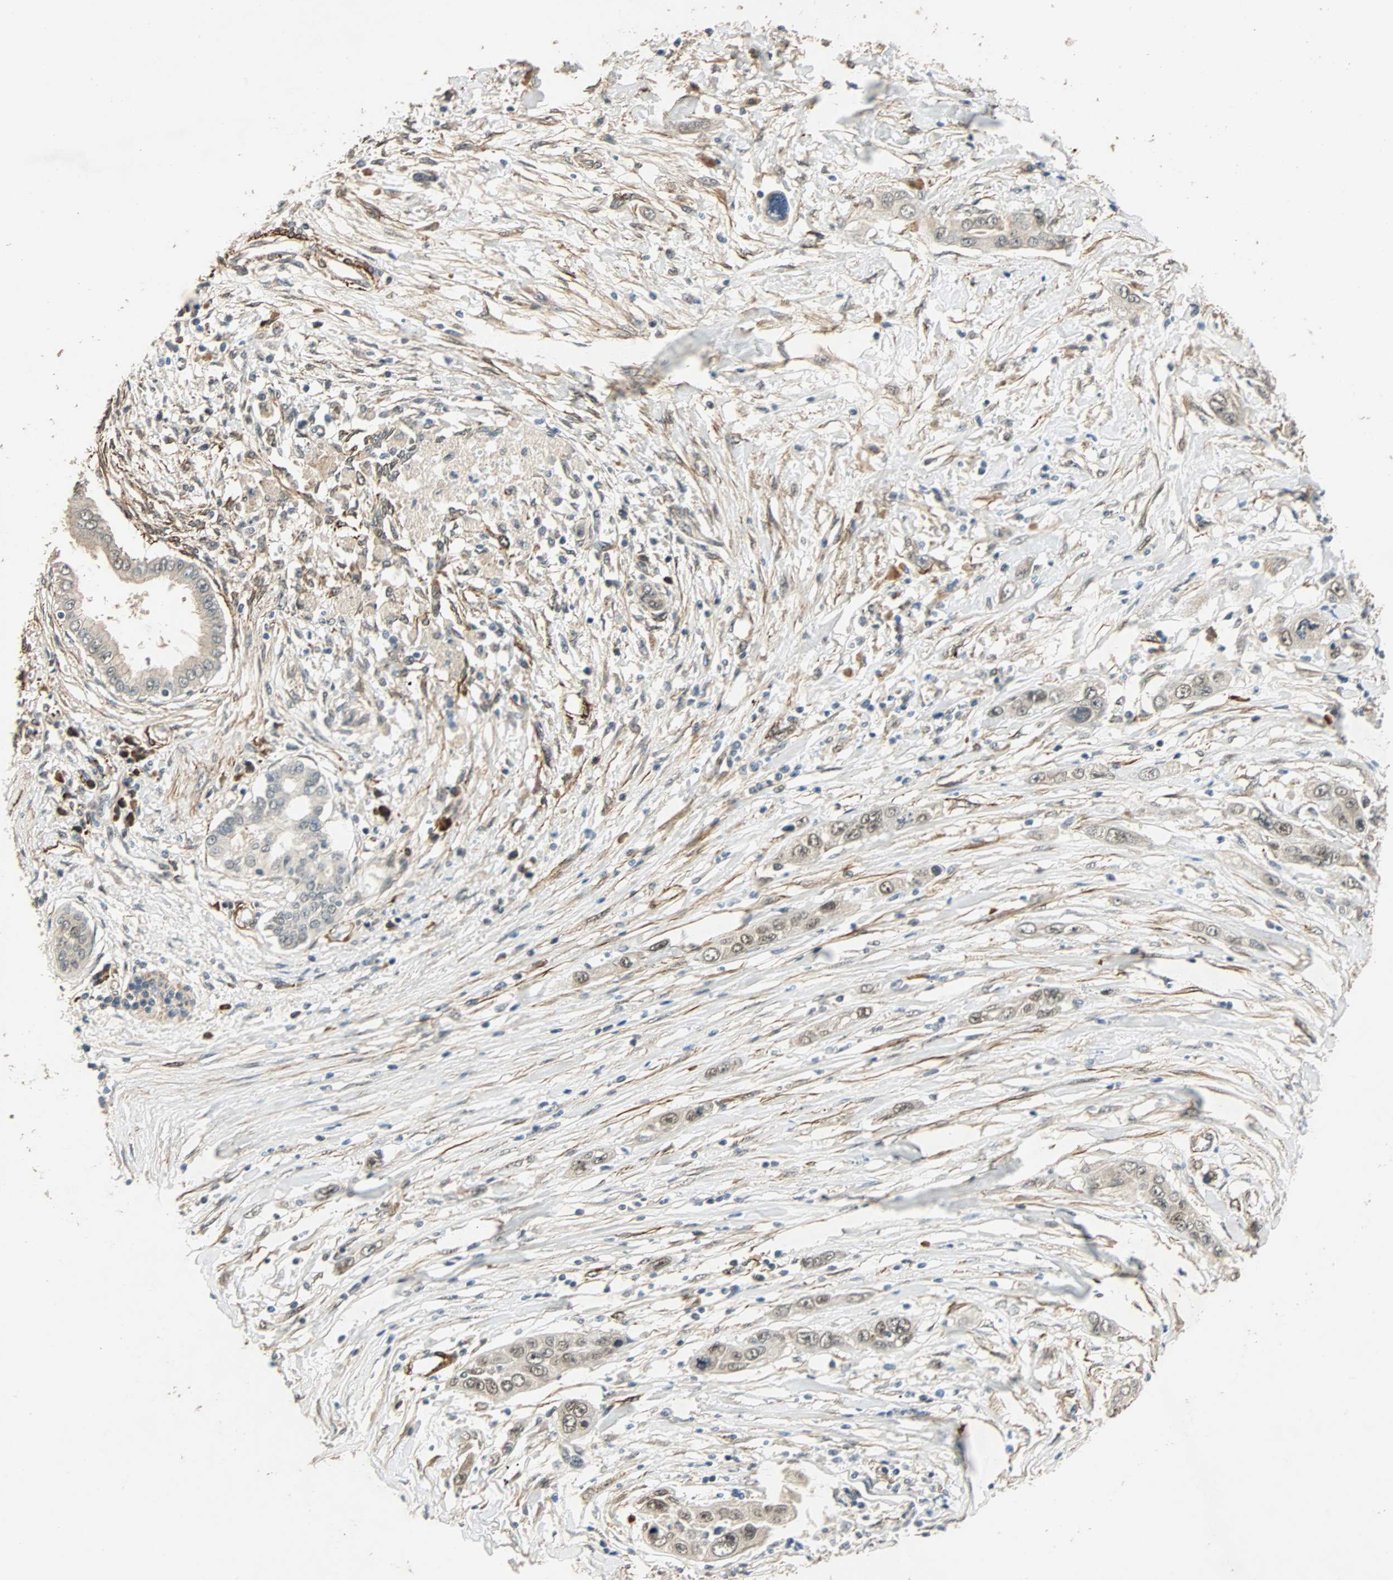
{"staining": {"intensity": "weak", "quantity": "25%-75%", "location": "cytoplasmic/membranous"}, "tissue": "pancreatic cancer", "cell_type": "Tumor cells", "image_type": "cancer", "snomed": [{"axis": "morphology", "description": "Adenocarcinoma, NOS"}, {"axis": "topography", "description": "Pancreas"}], "caption": "Human pancreatic cancer stained for a protein (brown) shows weak cytoplasmic/membranous positive staining in approximately 25%-75% of tumor cells.", "gene": "QSER1", "patient": {"sex": "female", "age": 70}}